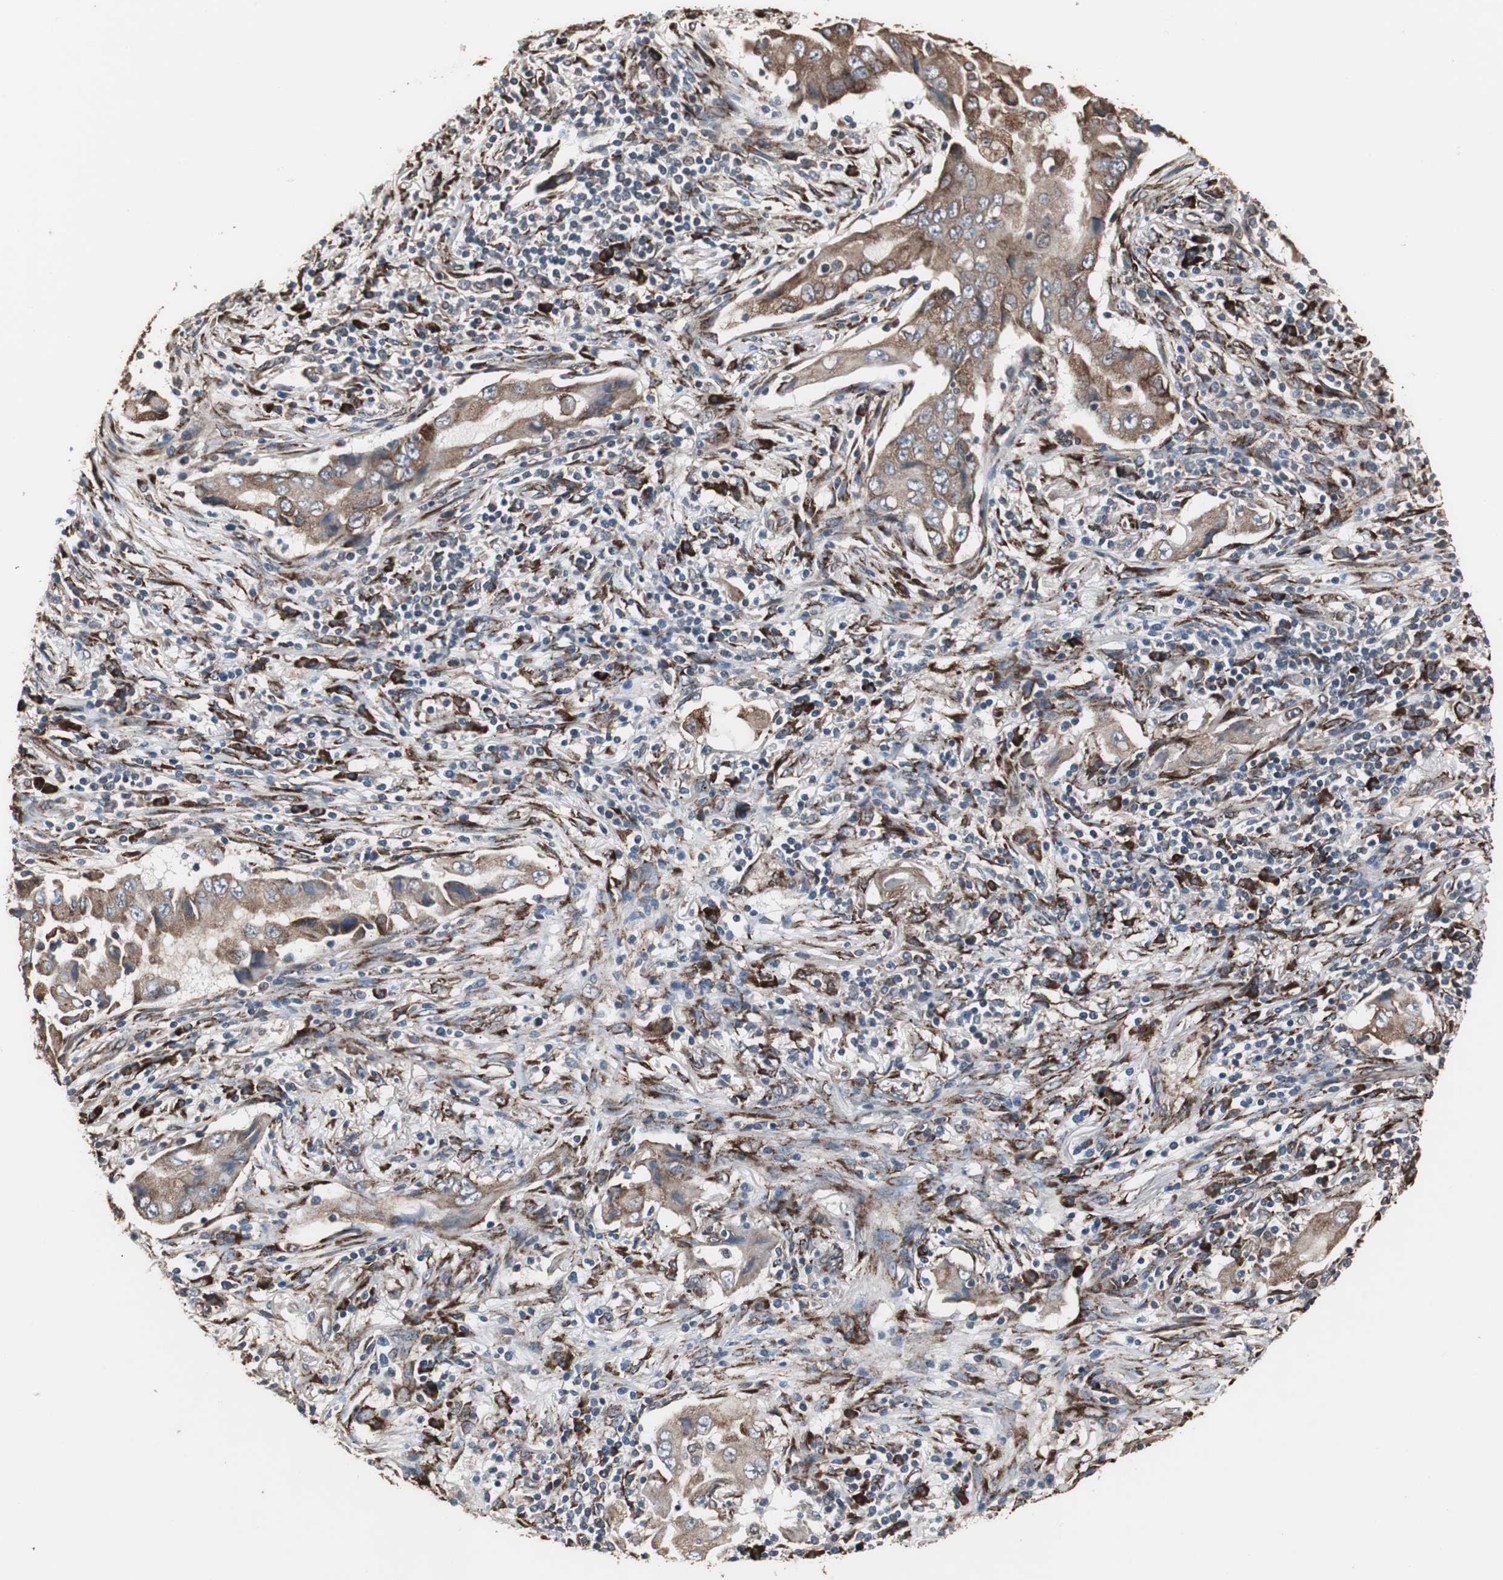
{"staining": {"intensity": "moderate", "quantity": ">75%", "location": "cytoplasmic/membranous"}, "tissue": "lung cancer", "cell_type": "Tumor cells", "image_type": "cancer", "snomed": [{"axis": "morphology", "description": "Adenocarcinoma, NOS"}, {"axis": "topography", "description": "Lung"}], "caption": "Moderate cytoplasmic/membranous expression for a protein is seen in about >75% of tumor cells of lung cancer using IHC.", "gene": "CALU", "patient": {"sex": "female", "age": 65}}